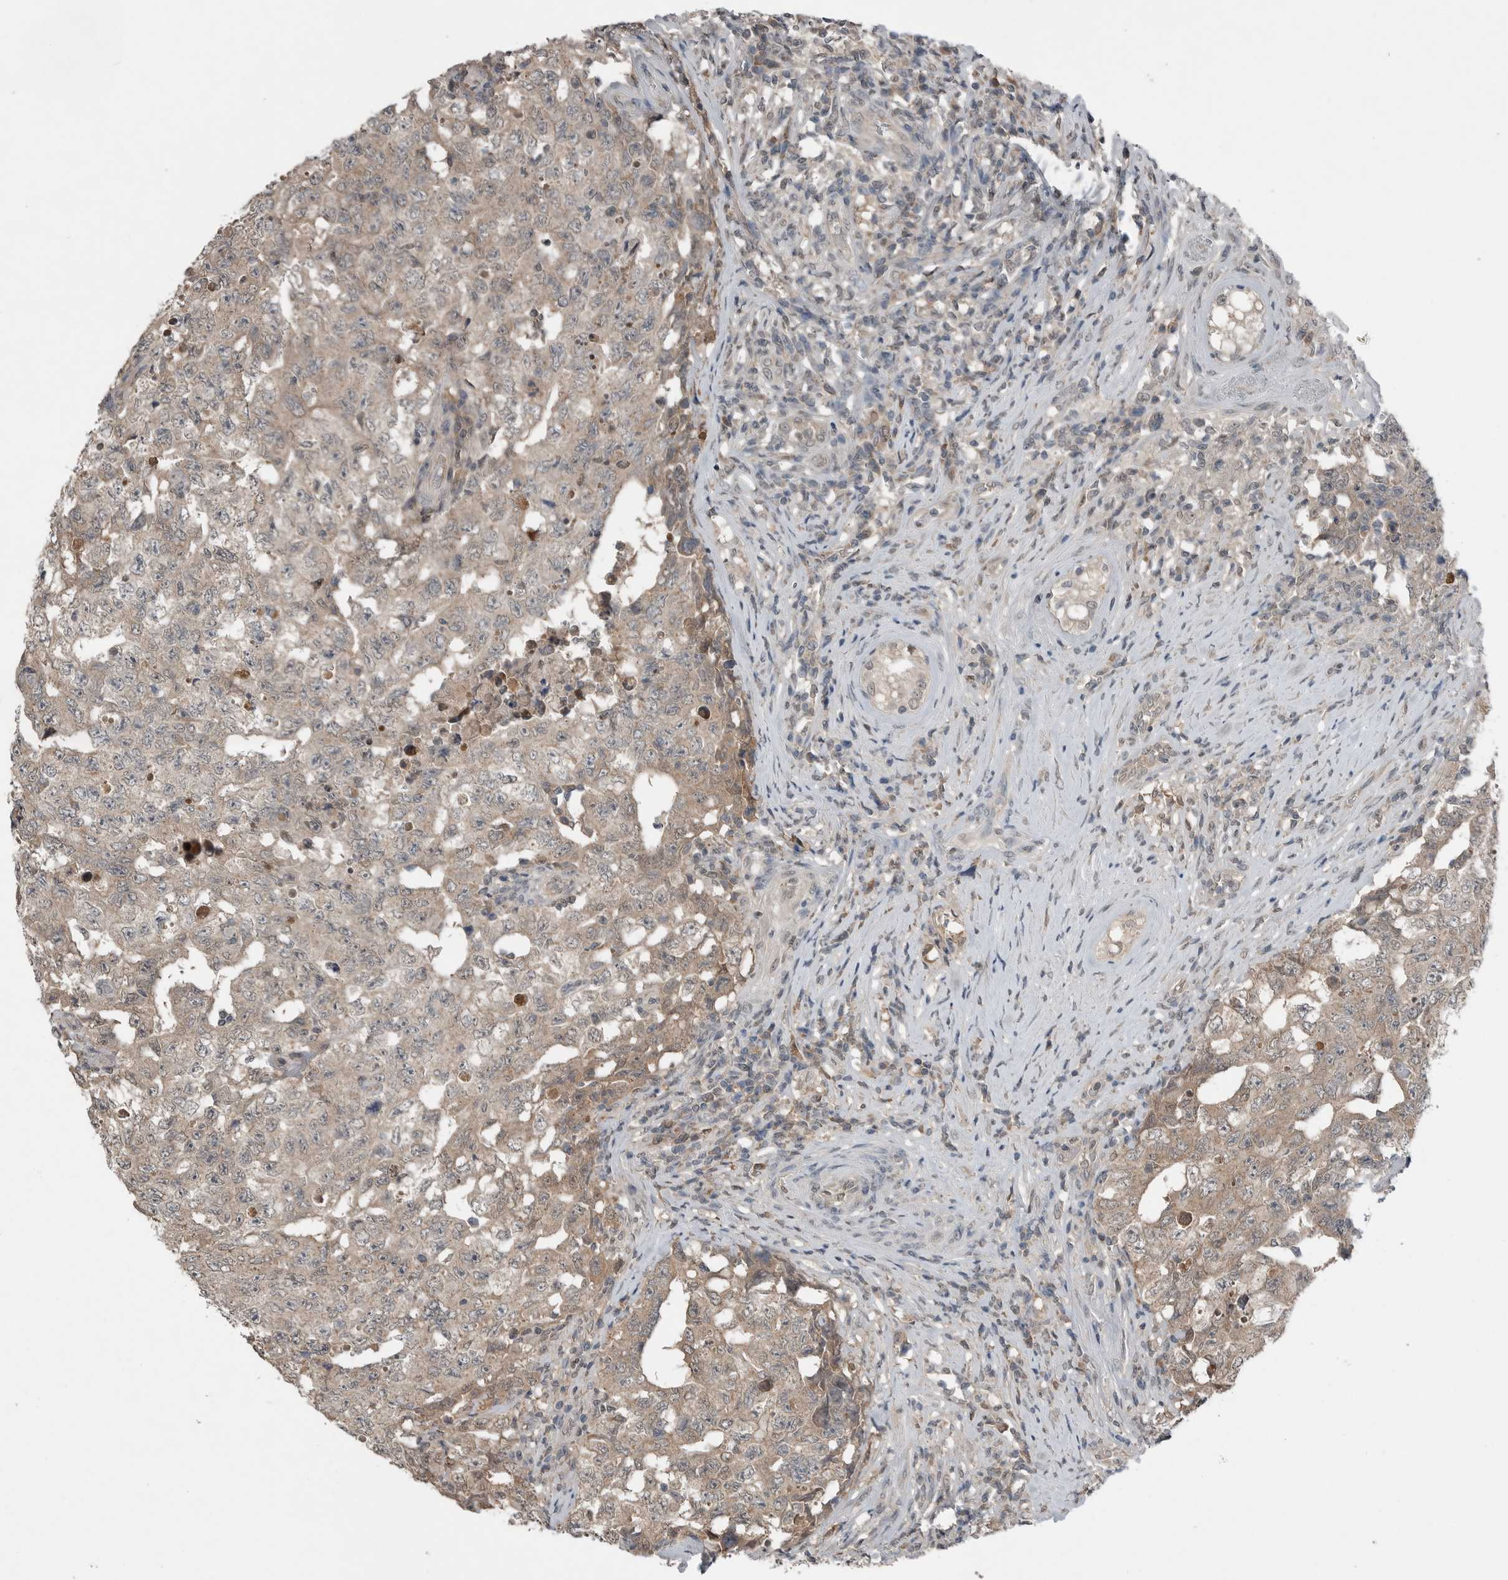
{"staining": {"intensity": "weak", "quantity": ">75%", "location": "cytoplasmic/membranous"}, "tissue": "testis cancer", "cell_type": "Tumor cells", "image_type": "cancer", "snomed": [{"axis": "morphology", "description": "Carcinoma, Embryonal, NOS"}, {"axis": "topography", "description": "Testis"}], "caption": "Protein positivity by immunohistochemistry exhibits weak cytoplasmic/membranous expression in about >75% of tumor cells in testis cancer.", "gene": "MFAP3L", "patient": {"sex": "male", "age": 26}}